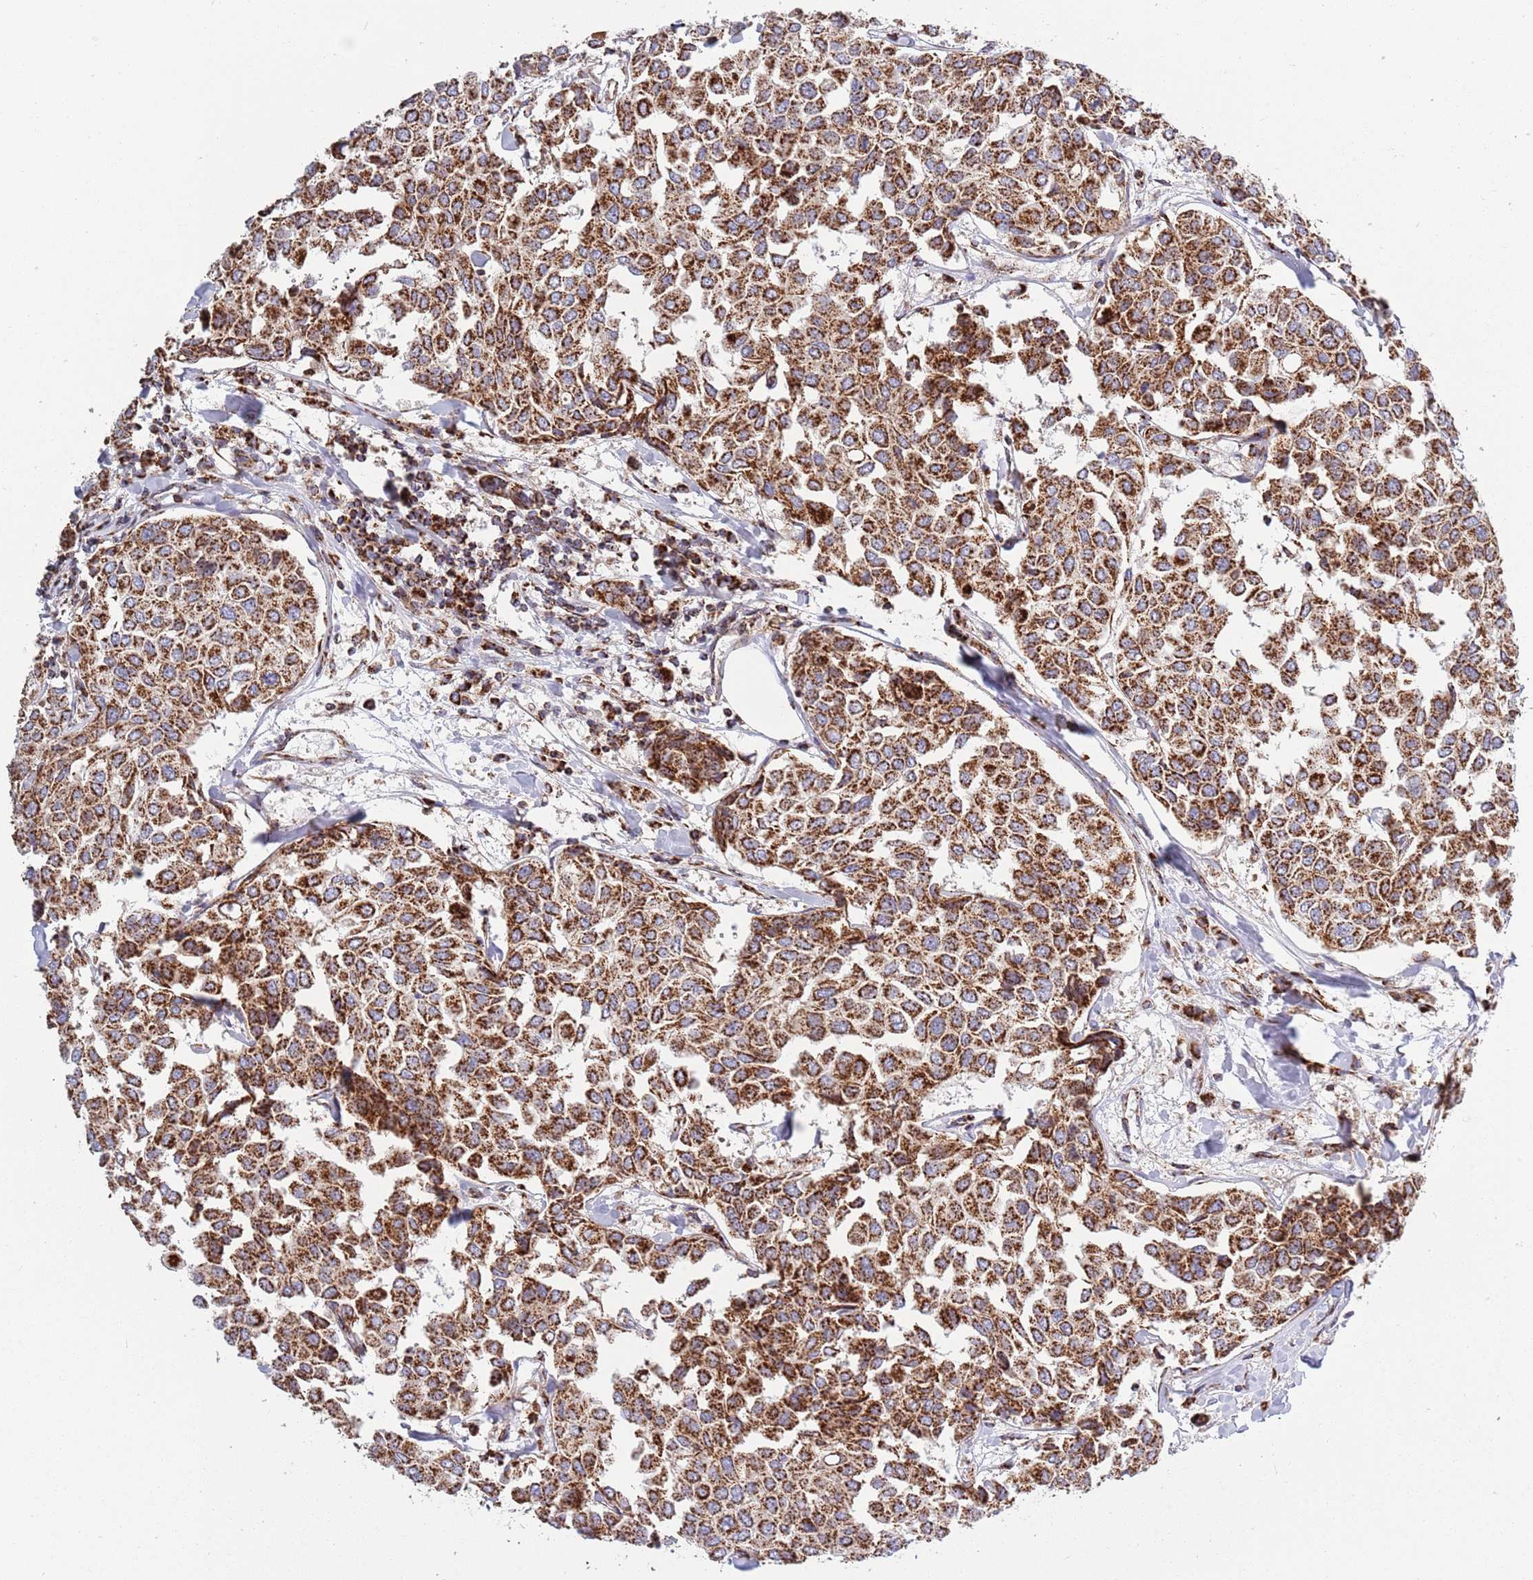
{"staining": {"intensity": "strong", "quantity": ">75%", "location": "cytoplasmic/membranous"}, "tissue": "breast cancer", "cell_type": "Tumor cells", "image_type": "cancer", "snomed": [{"axis": "morphology", "description": "Duct carcinoma"}, {"axis": "topography", "description": "Breast"}], "caption": "The histopathology image displays immunohistochemical staining of intraductal carcinoma (breast). There is strong cytoplasmic/membranous staining is identified in approximately >75% of tumor cells.", "gene": "ATP5PD", "patient": {"sex": "female", "age": 55}}